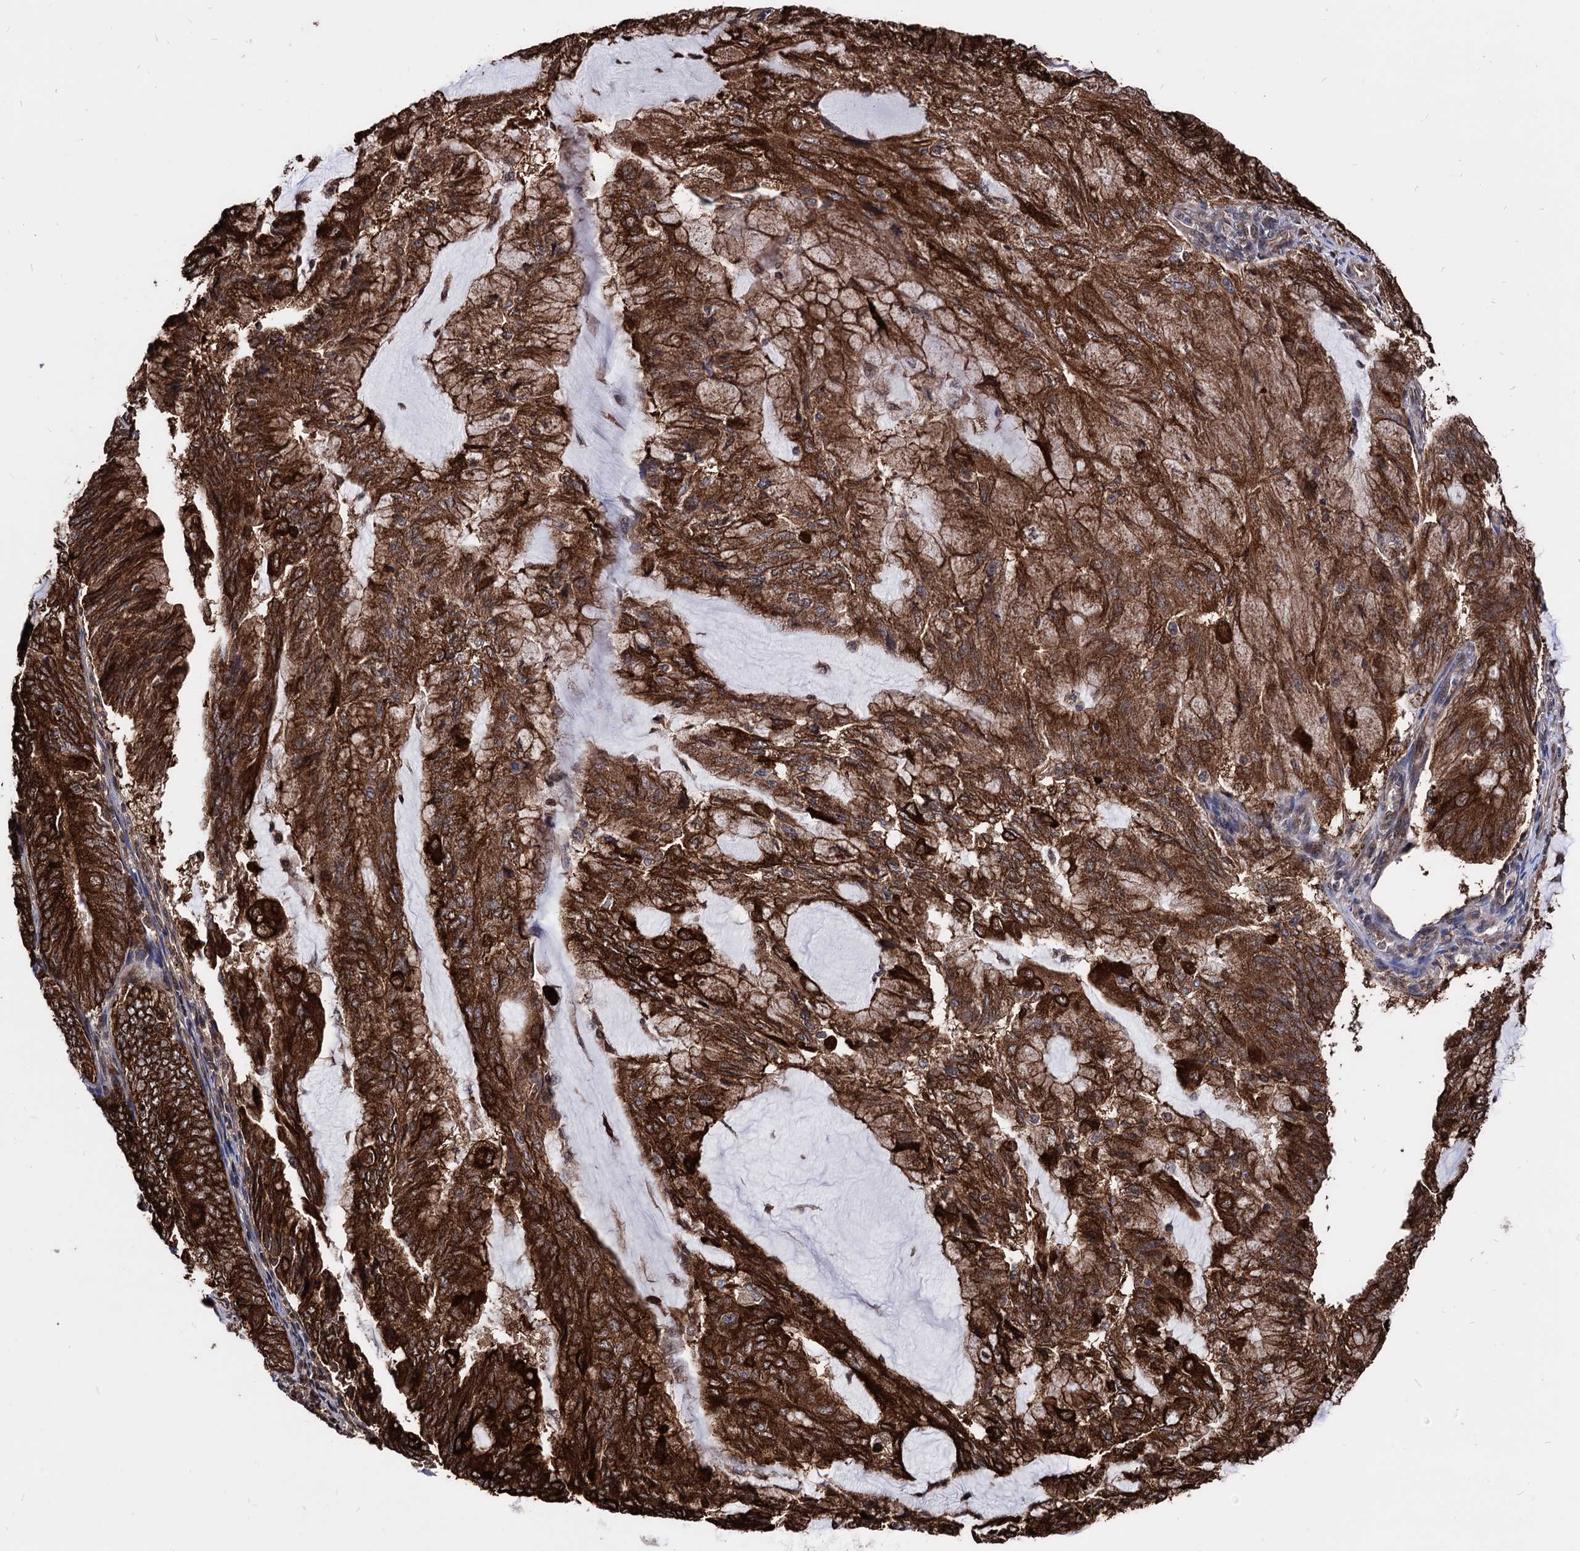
{"staining": {"intensity": "strong", "quantity": ">75%", "location": "cytoplasmic/membranous"}, "tissue": "endometrial cancer", "cell_type": "Tumor cells", "image_type": "cancer", "snomed": [{"axis": "morphology", "description": "Adenocarcinoma, NOS"}, {"axis": "topography", "description": "Endometrium"}], "caption": "Protein staining of endometrial cancer (adenocarcinoma) tissue demonstrates strong cytoplasmic/membranous staining in about >75% of tumor cells.", "gene": "ANKRD12", "patient": {"sex": "female", "age": 81}}